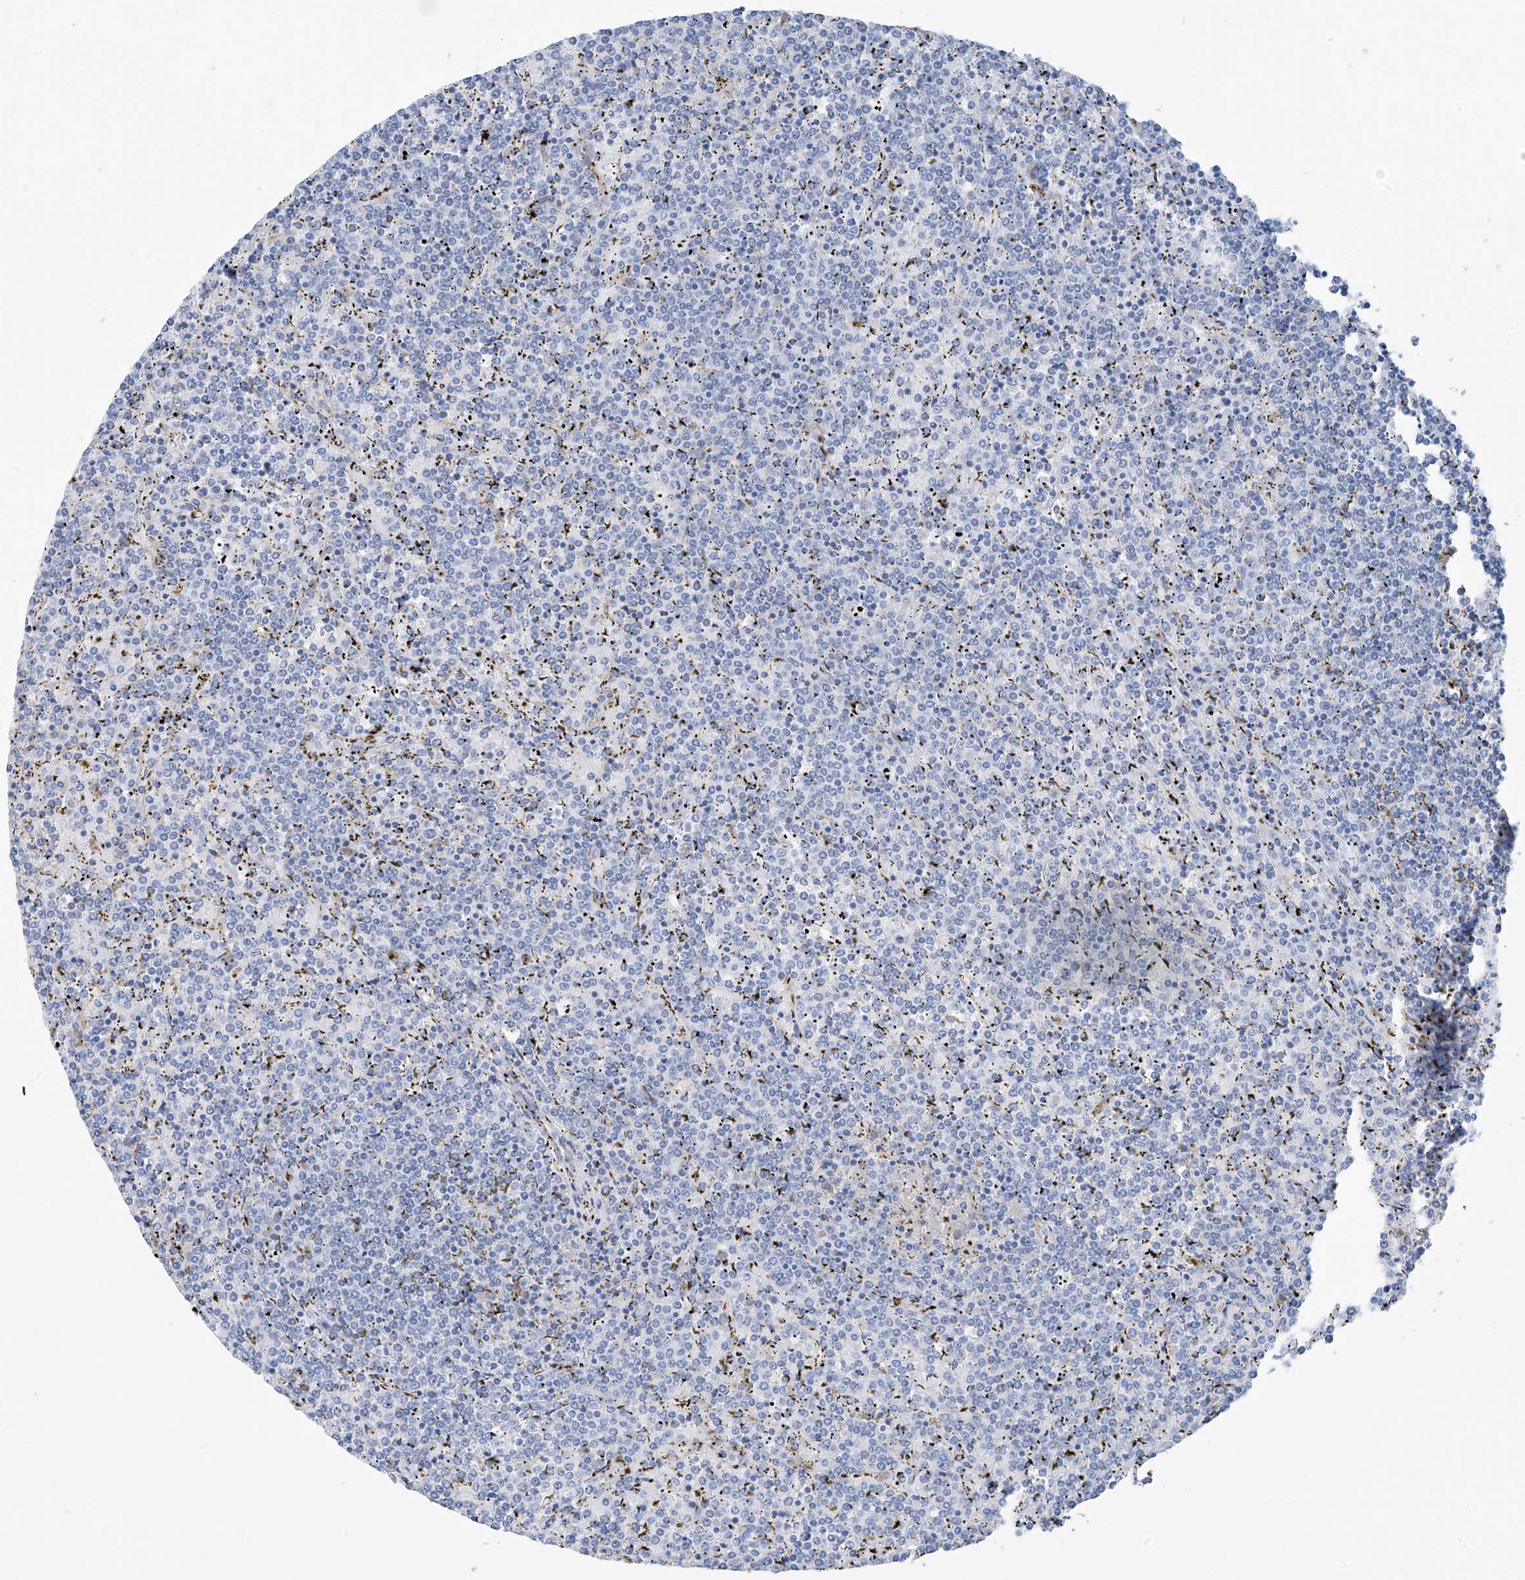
{"staining": {"intensity": "negative", "quantity": "none", "location": "none"}, "tissue": "lymphoma", "cell_type": "Tumor cells", "image_type": "cancer", "snomed": [{"axis": "morphology", "description": "Malignant lymphoma, non-Hodgkin's type, Low grade"}, {"axis": "topography", "description": "Spleen"}], "caption": "Photomicrograph shows no significant protein staining in tumor cells of lymphoma.", "gene": "GLMP", "patient": {"sex": "female", "age": 19}}